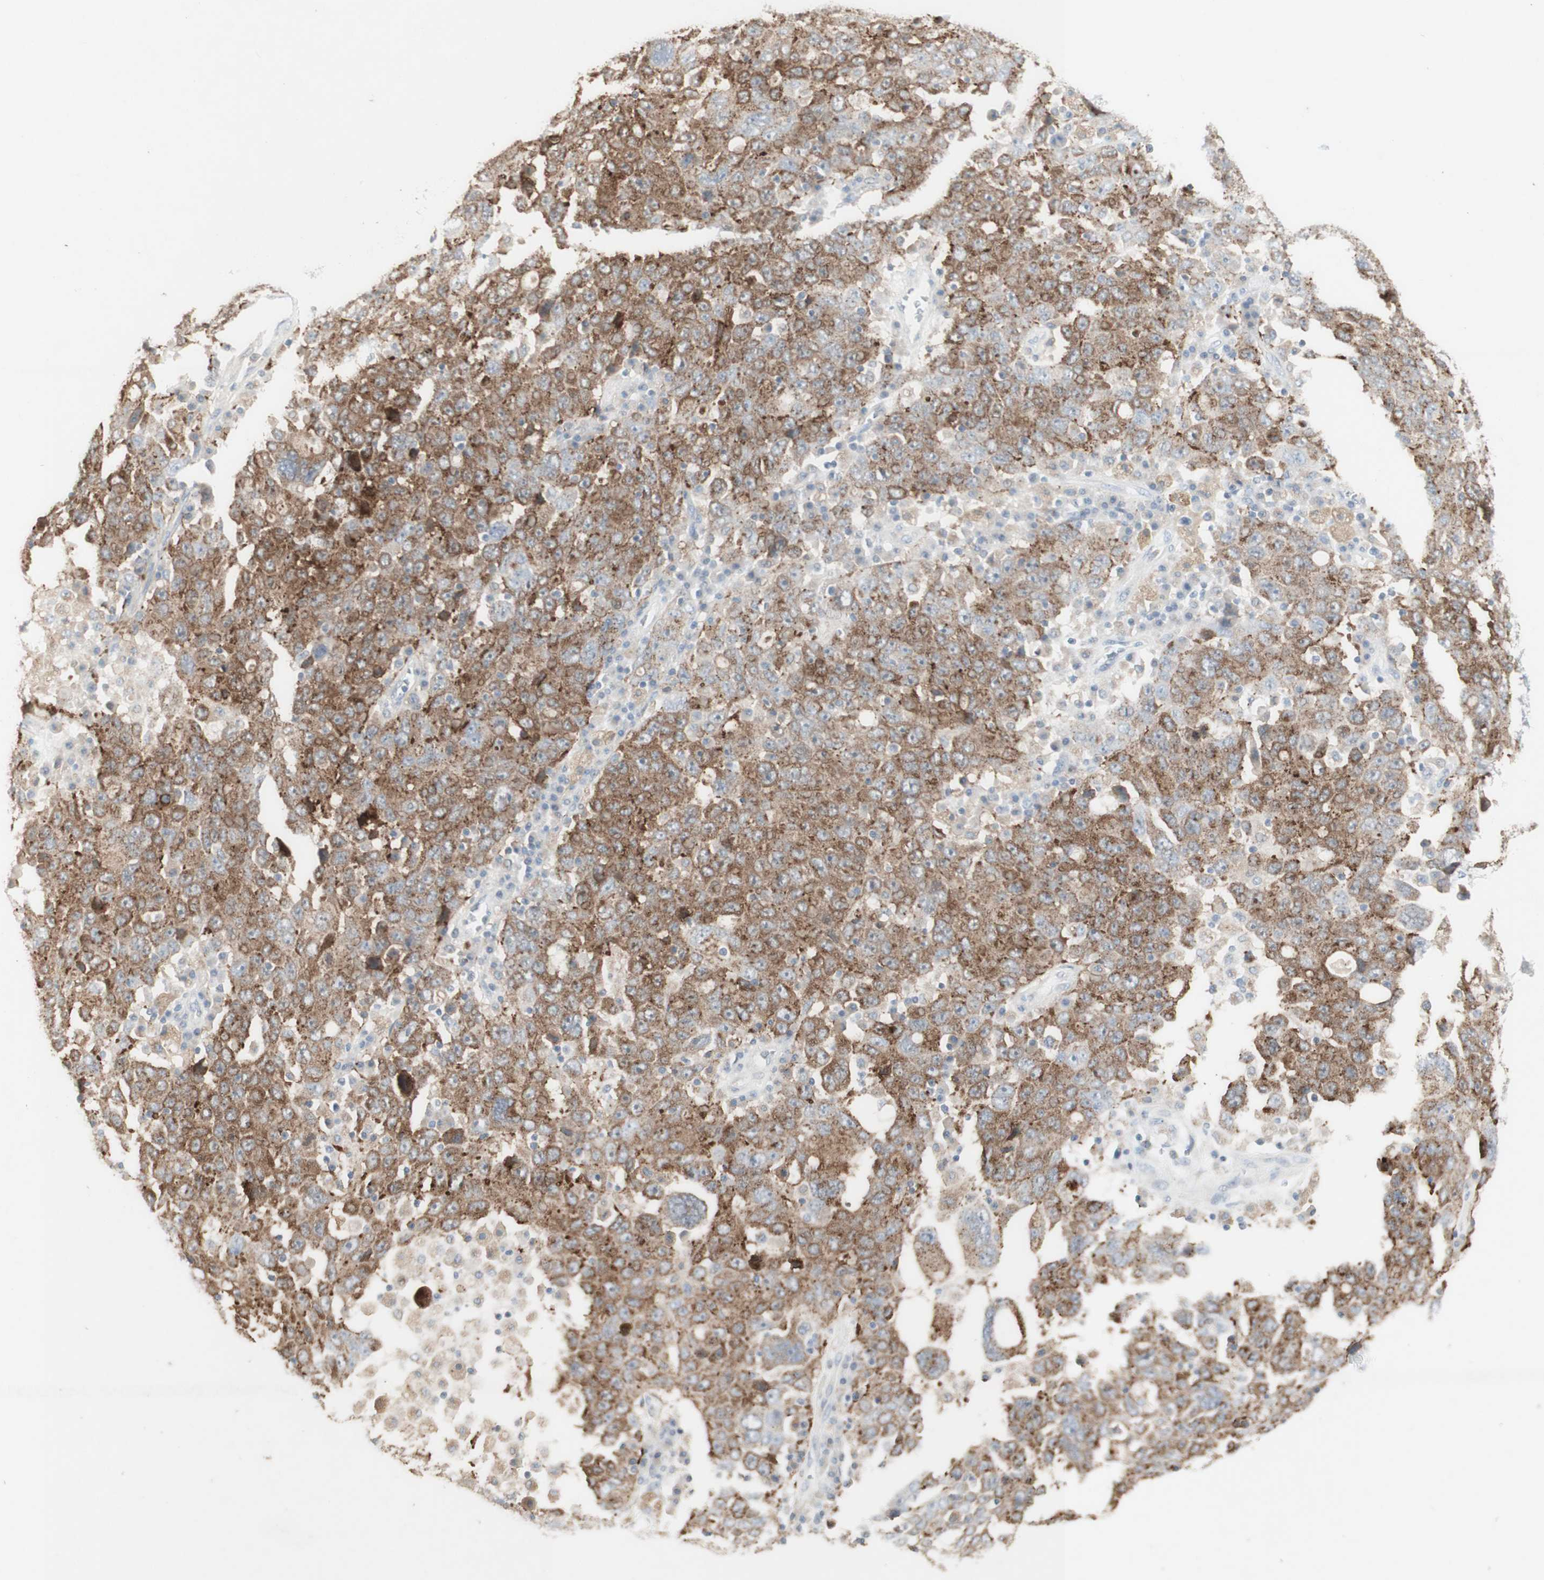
{"staining": {"intensity": "moderate", "quantity": ">75%", "location": "cytoplasmic/membranous"}, "tissue": "ovarian cancer", "cell_type": "Tumor cells", "image_type": "cancer", "snomed": [{"axis": "morphology", "description": "Carcinoma, endometroid"}, {"axis": "topography", "description": "Ovary"}], "caption": "Protein staining by immunohistochemistry (IHC) demonstrates moderate cytoplasmic/membranous expression in about >75% of tumor cells in ovarian endometroid carcinoma. (DAB (3,3'-diaminobenzidine) = brown stain, brightfield microscopy at high magnification).", "gene": "ATP6V1B1", "patient": {"sex": "female", "age": 62}}